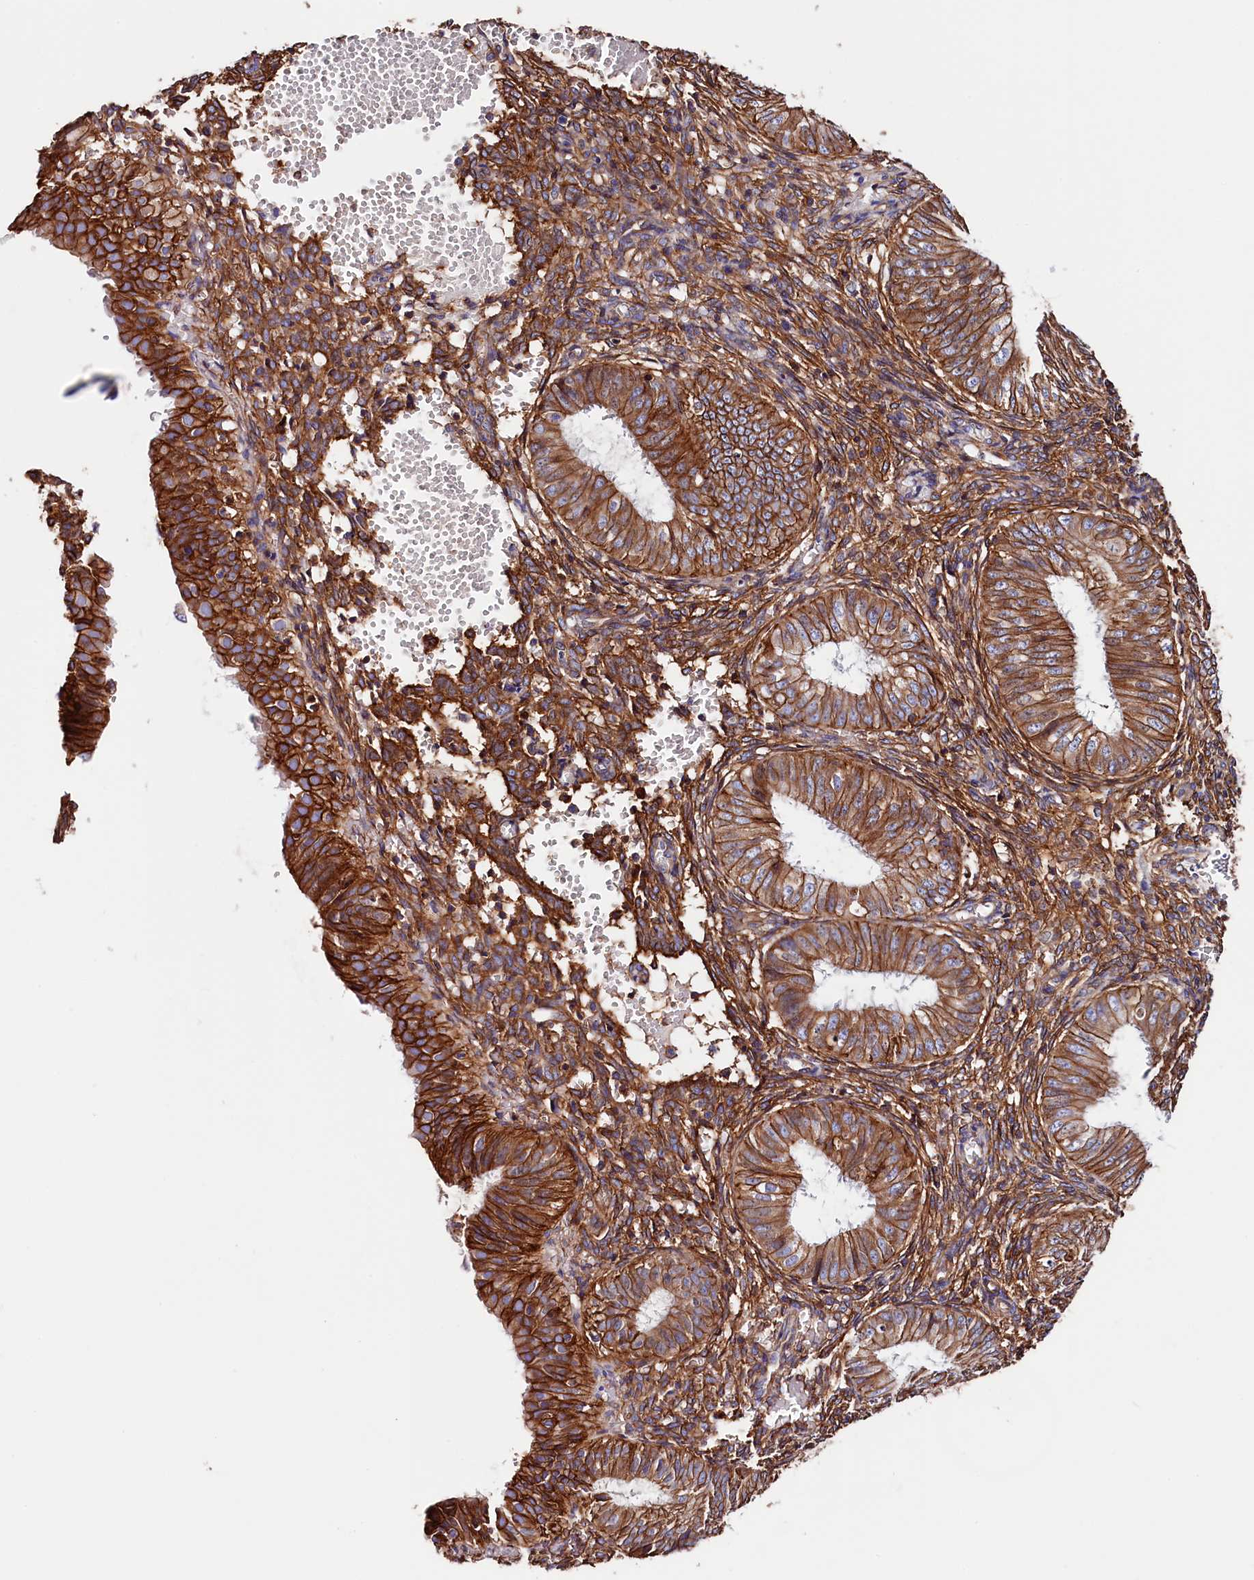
{"staining": {"intensity": "strong", "quantity": ">75%", "location": "cytoplasmic/membranous"}, "tissue": "endometrial cancer", "cell_type": "Tumor cells", "image_type": "cancer", "snomed": [{"axis": "morphology", "description": "Normal tissue, NOS"}, {"axis": "morphology", "description": "Adenocarcinoma, NOS"}, {"axis": "topography", "description": "Endometrium"}], "caption": "A high amount of strong cytoplasmic/membranous staining is seen in about >75% of tumor cells in endometrial adenocarcinoma tissue.", "gene": "ATP2B4", "patient": {"sex": "female", "age": 53}}